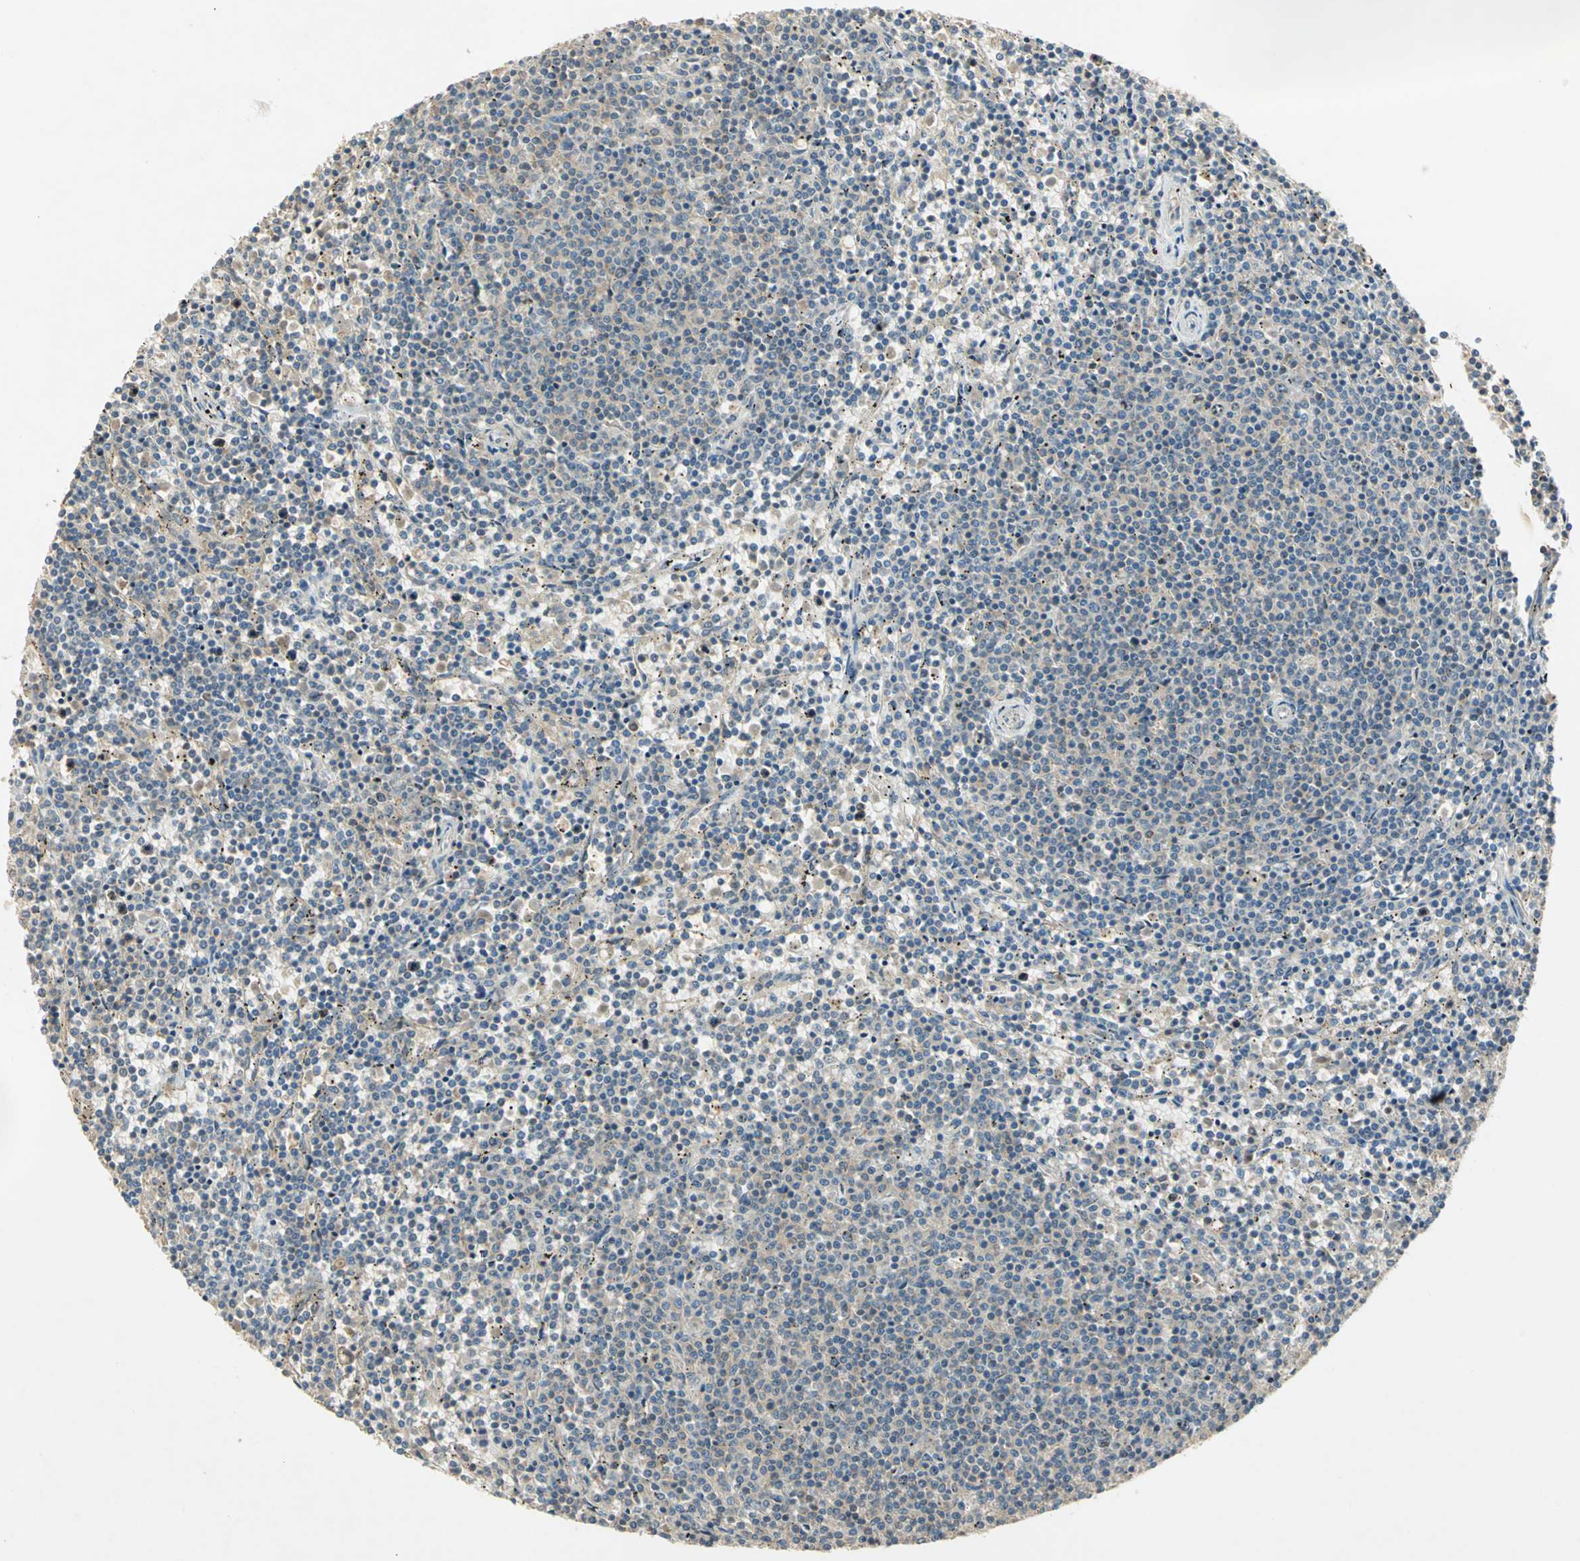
{"staining": {"intensity": "weak", "quantity": "<25%", "location": "cytoplasmic/membranous,nuclear"}, "tissue": "lymphoma", "cell_type": "Tumor cells", "image_type": "cancer", "snomed": [{"axis": "morphology", "description": "Malignant lymphoma, non-Hodgkin's type, Low grade"}, {"axis": "topography", "description": "Spleen"}], "caption": "The photomicrograph reveals no staining of tumor cells in low-grade malignant lymphoma, non-Hodgkin's type. Nuclei are stained in blue.", "gene": "BIRC2", "patient": {"sex": "female", "age": 50}}